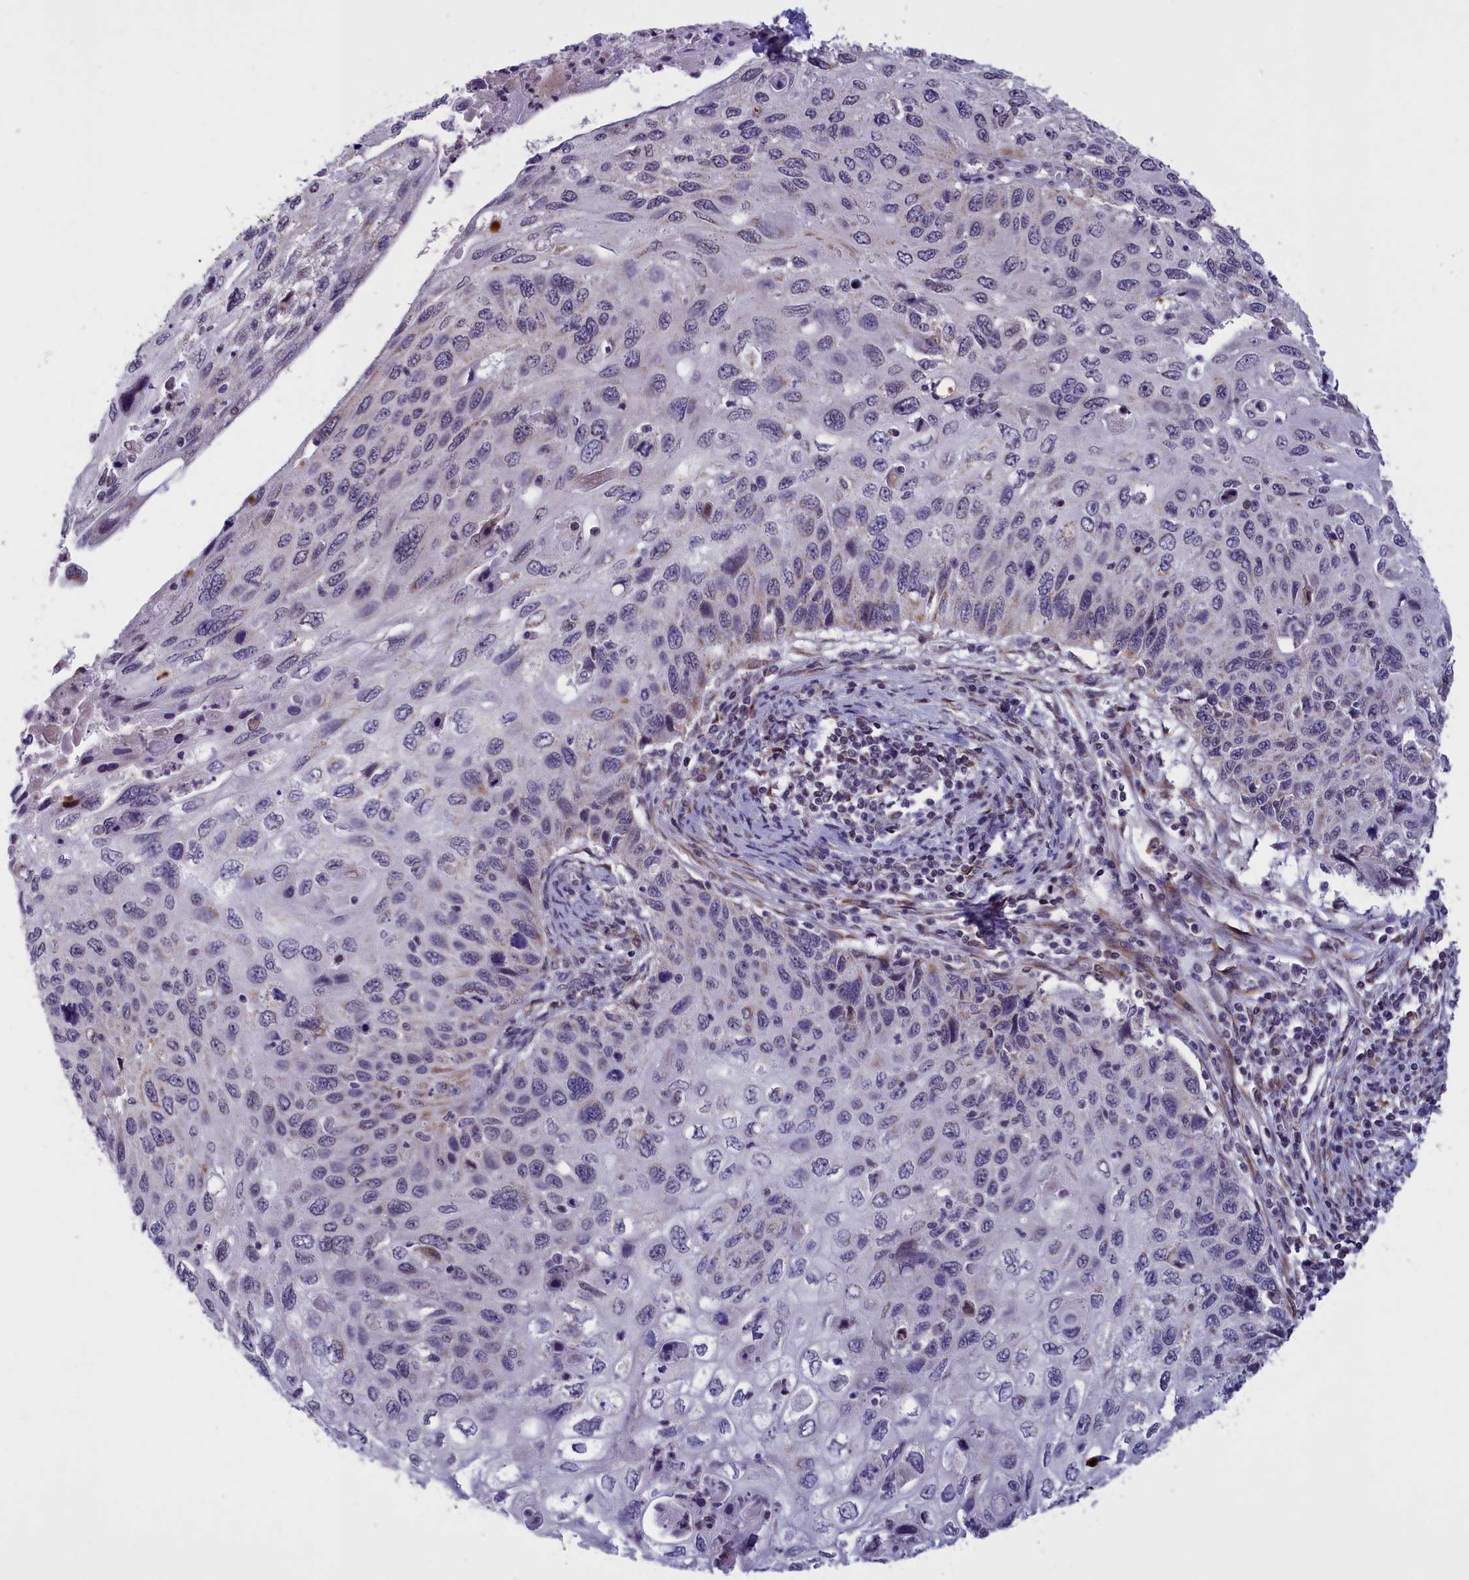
{"staining": {"intensity": "negative", "quantity": "none", "location": "none"}, "tissue": "cervical cancer", "cell_type": "Tumor cells", "image_type": "cancer", "snomed": [{"axis": "morphology", "description": "Squamous cell carcinoma, NOS"}, {"axis": "topography", "description": "Cervix"}], "caption": "The micrograph reveals no significant positivity in tumor cells of cervical cancer.", "gene": "PARS2", "patient": {"sex": "female", "age": 70}}